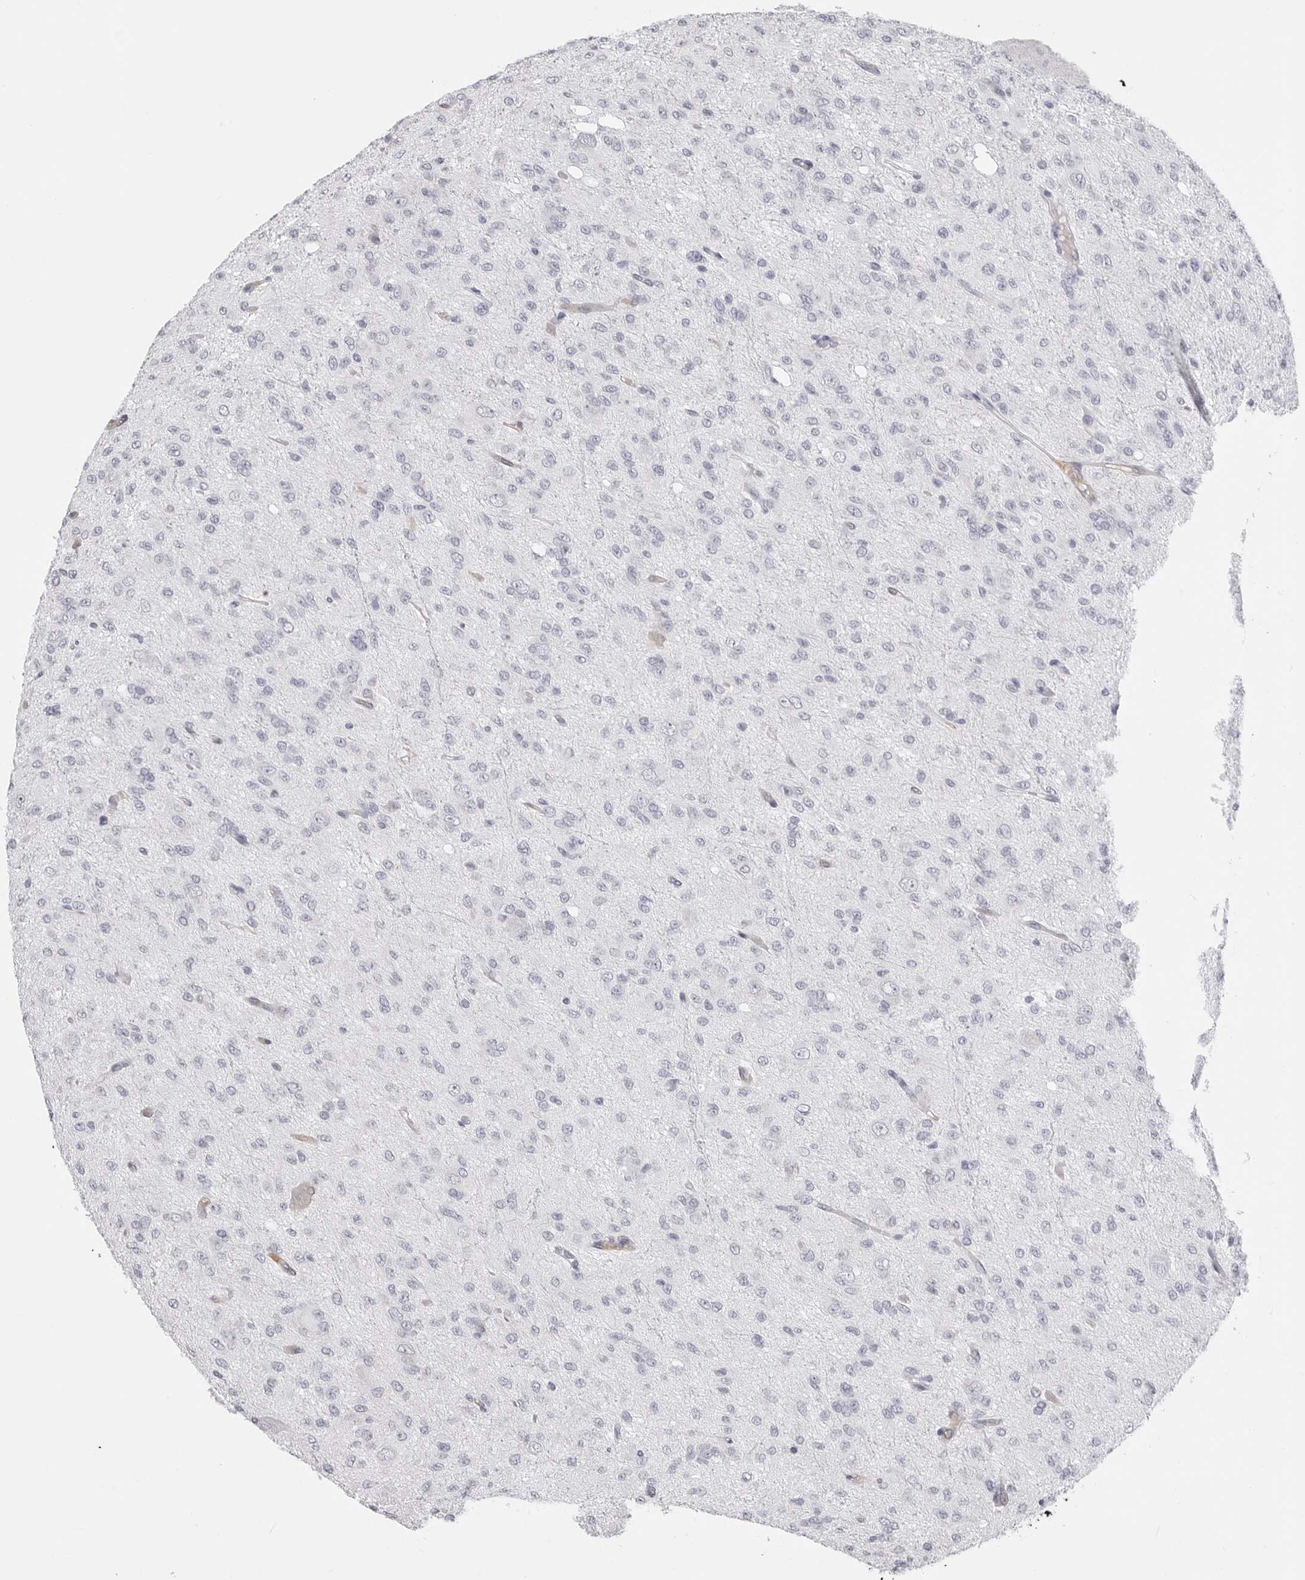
{"staining": {"intensity": "negative", "quantity": "none", "location": "none"}, "tissue": "glioma", "cell_type": "Tumor cells", "image_type": "cancer", "snomed": [{"axis": "morphology", "description": "Glioma, malignant, High grade"}, {"axis": "topography", "description": "Brain"}], "caption": "A histopathology image of malignant high-grade glioma stained for a protein shows no brown staining in tumor cells.", "gene": "TSSK1B", "patient": {"sex": "female", "age": 59}}